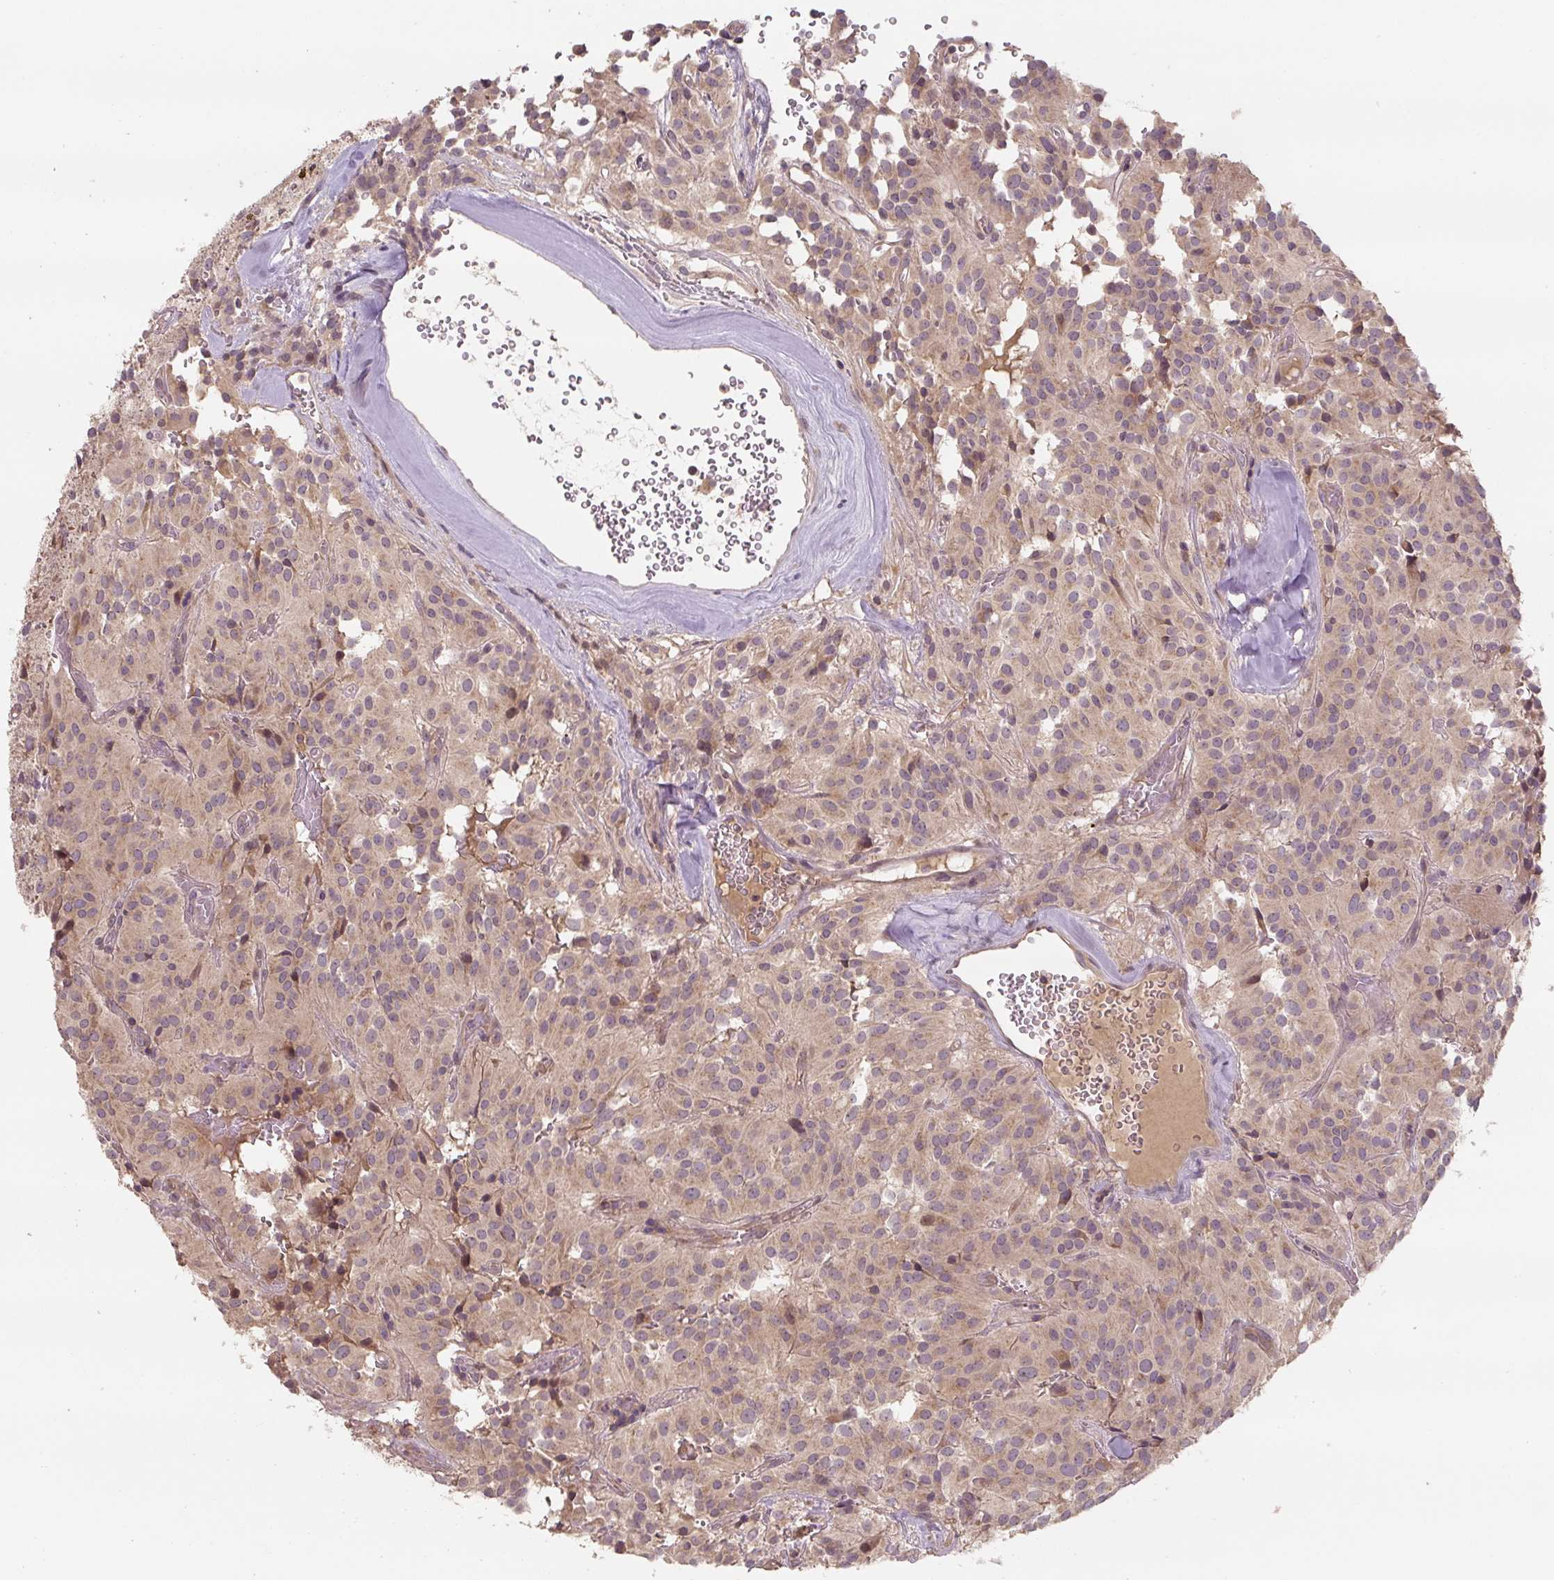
{"staining": {"intensity": "weak", "quantity": "25%-75%", "location": "cytoplasmic/membranous"}, "tissue": "glioma", "cell_type": "Tumor cells", "image_type": "cancer", "snomed": [{"axis": "morphology", "description": "Glioma, malignant, Low grade"}, {"axis": "topography", "description": "Brain"}], "caption": "Glioma stained for a protein (brown) exhibits weak cytoplasmic/membranous positive staining in about 25%-75% of tumor cells.", "gene": "C2orf73", "patient": {"sex": "male", "age": 42}}